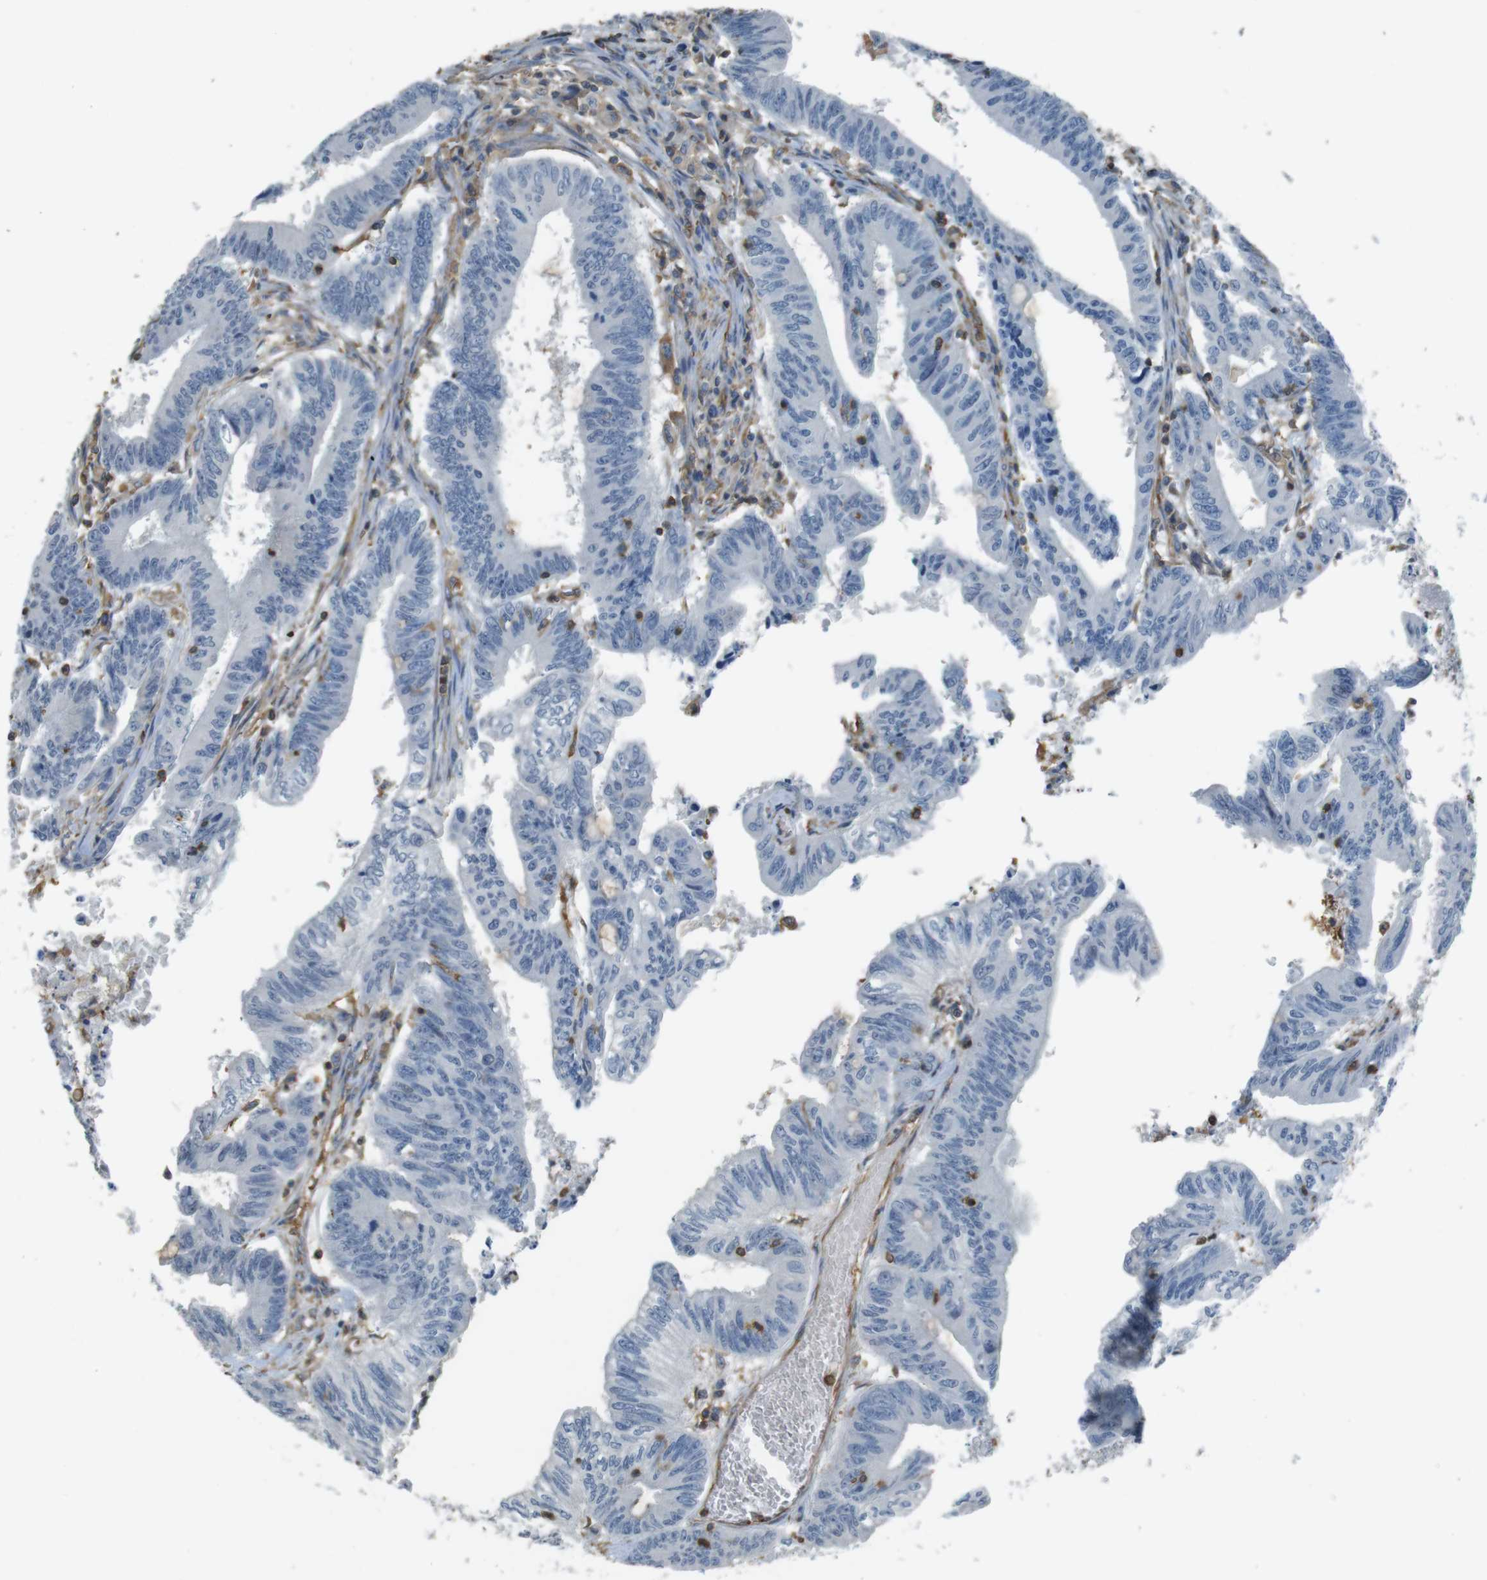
{"staining": {"intensity": "negative", "quantity": "none", "location": "none"}, "tissue": "colorectal cancer", "cell_type": "Tumor cells", "image_type": "cancer", "snomed": [{"axis": "morphology", "description": "Adenocarcinoma, NOS"}, {"axis": "topography", "description": "Colon"}], "caption": "IHC photomicrograph of neoplastic tissue: human colorectal cancer stained with DAB reveals no significant protein positivity in tumor cells.", "gene": "FCAR", "patient": {"sex": "male", "age": 45}}